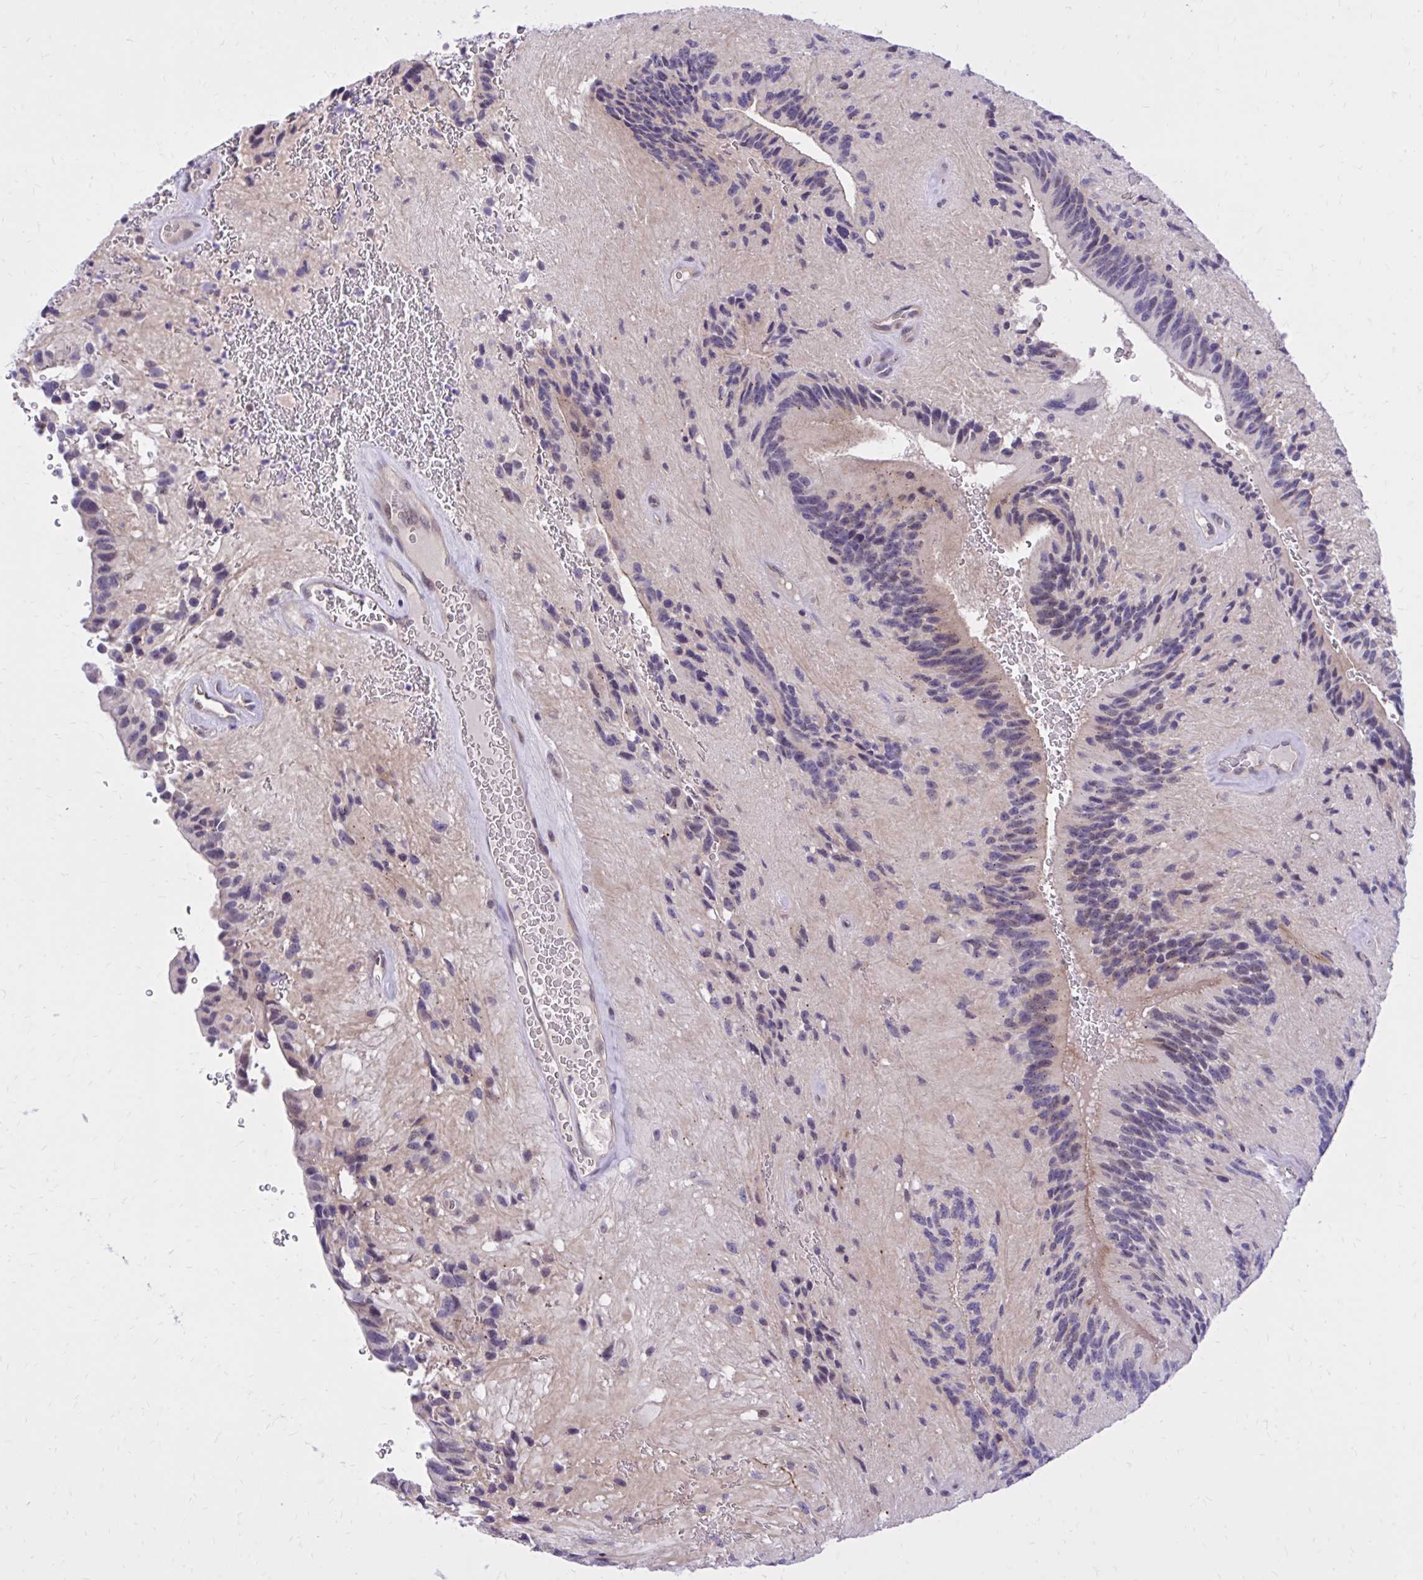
{"staining": {"intensity": "negative", "quantity": "none", "location": "none"}, "tissue": "glioma", "cell_type": "Tumor cells", "image_type": "cancer", "snomed": [{"axis": "morphology", "description": "Glioma, malignant, Low grade"}, {"axis": "topography", "description": "Brain"}], "caption": "Human glioma stained for a protein using immunohistochemistry (IHC) displays no positivity in tumor cells.", "gene": "ZBTB25", "patient": {"sex": "male", "age": 31}}